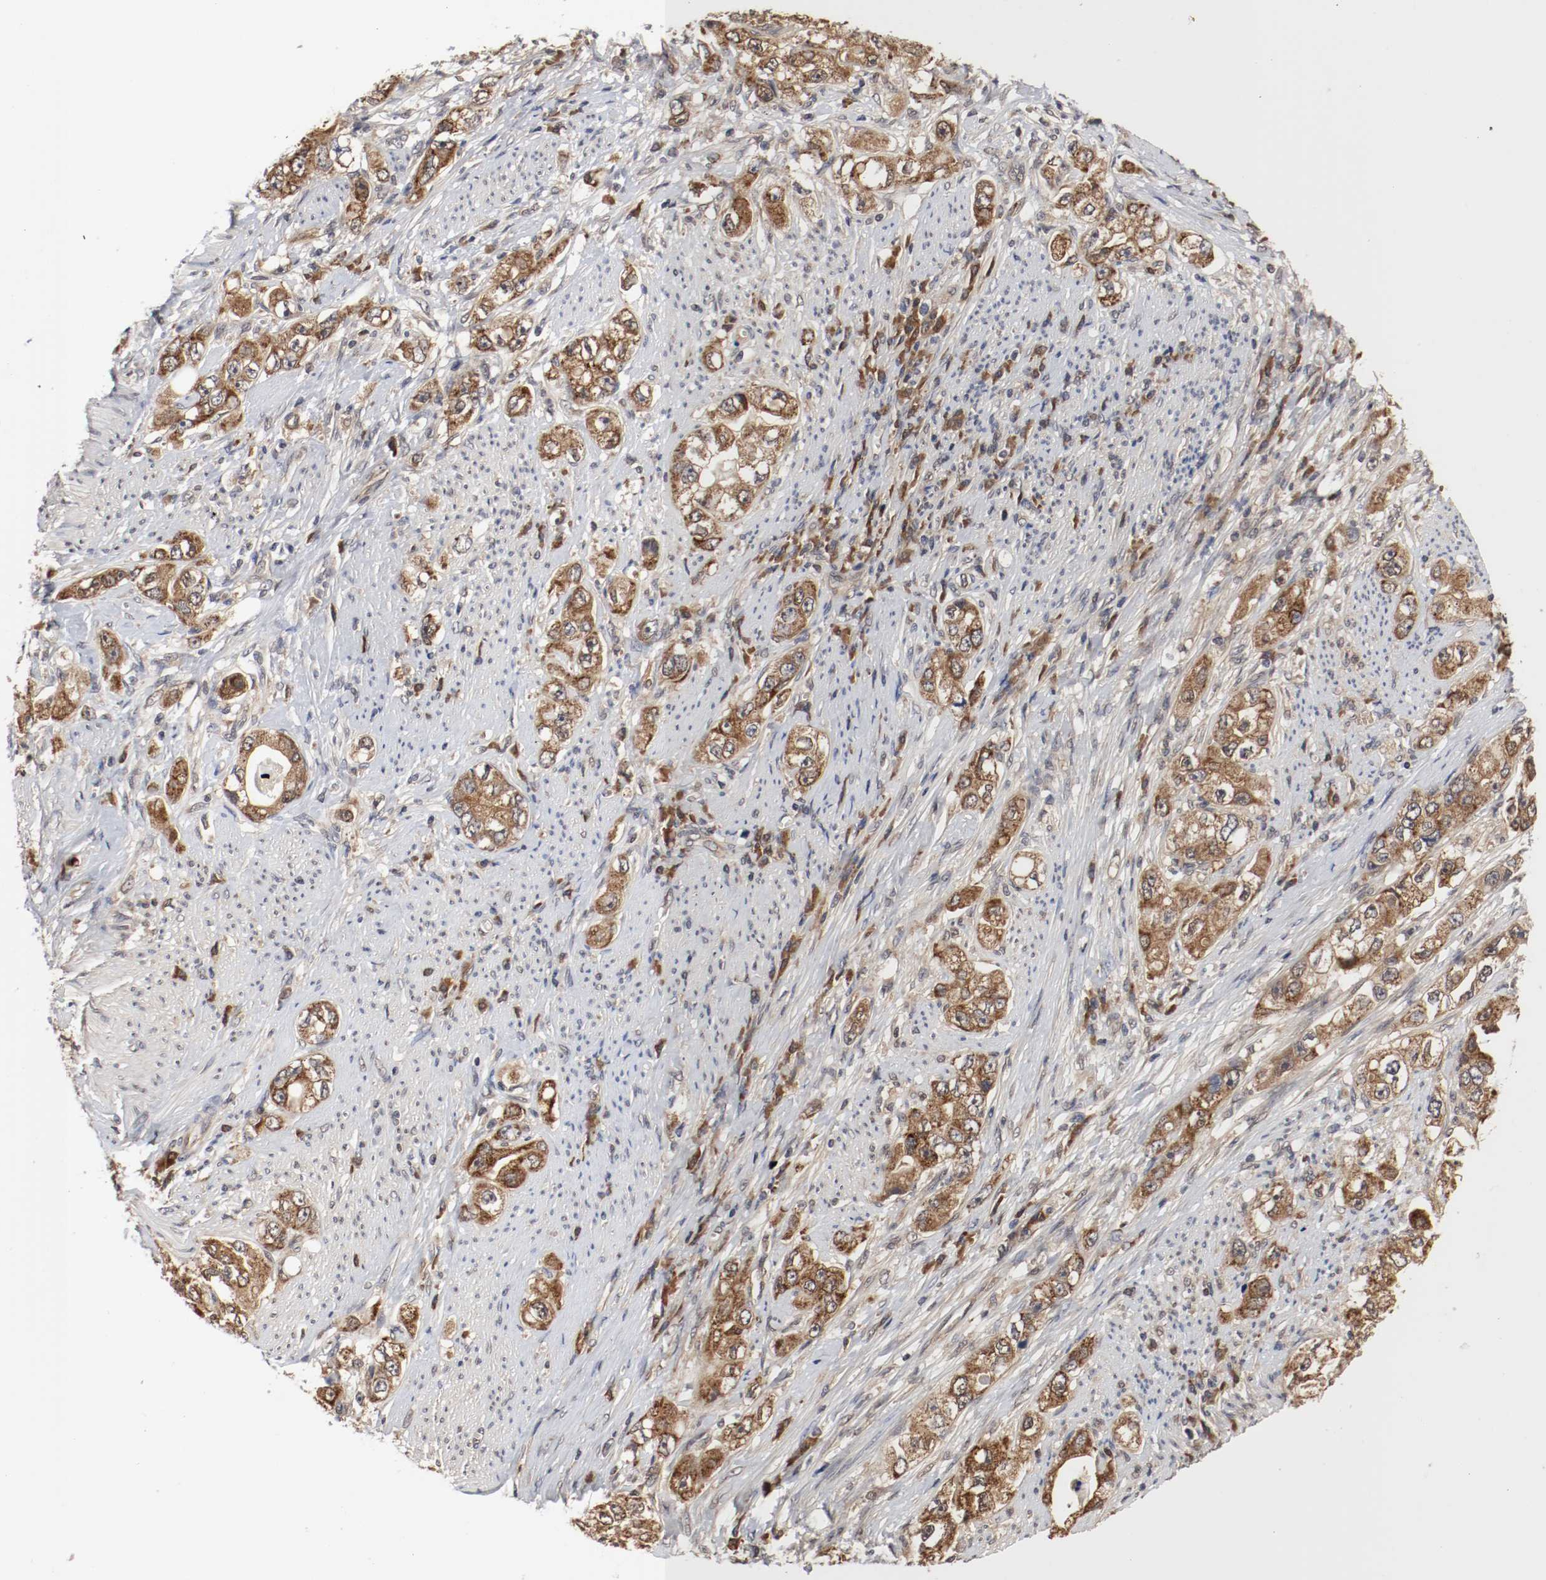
{"staining": {"intensity": "moderate", "quantity": ">75%", "location": "cytoplasmic/membranous"}, "tissue": "stomach cancer", "cell_type": "Tumor cells", "image_type": "cancer", "snomed": [{"axis": "morphology", "description": "Adenocarcinoma, NOS"}, {"axis": "topography", "description": "Stomach, lower"}], "caption": "Immunohistochemistry (IHC) (DAB (3,3'-diaminobenzidine)) staining of human adenocarcinoma (stomach) shows moderate cytoplasmic/membranous protein expression in approximately >75% of tumor cells.", "gene": "AFG3L2", "patient": {"sex": "female", "age": 93}}